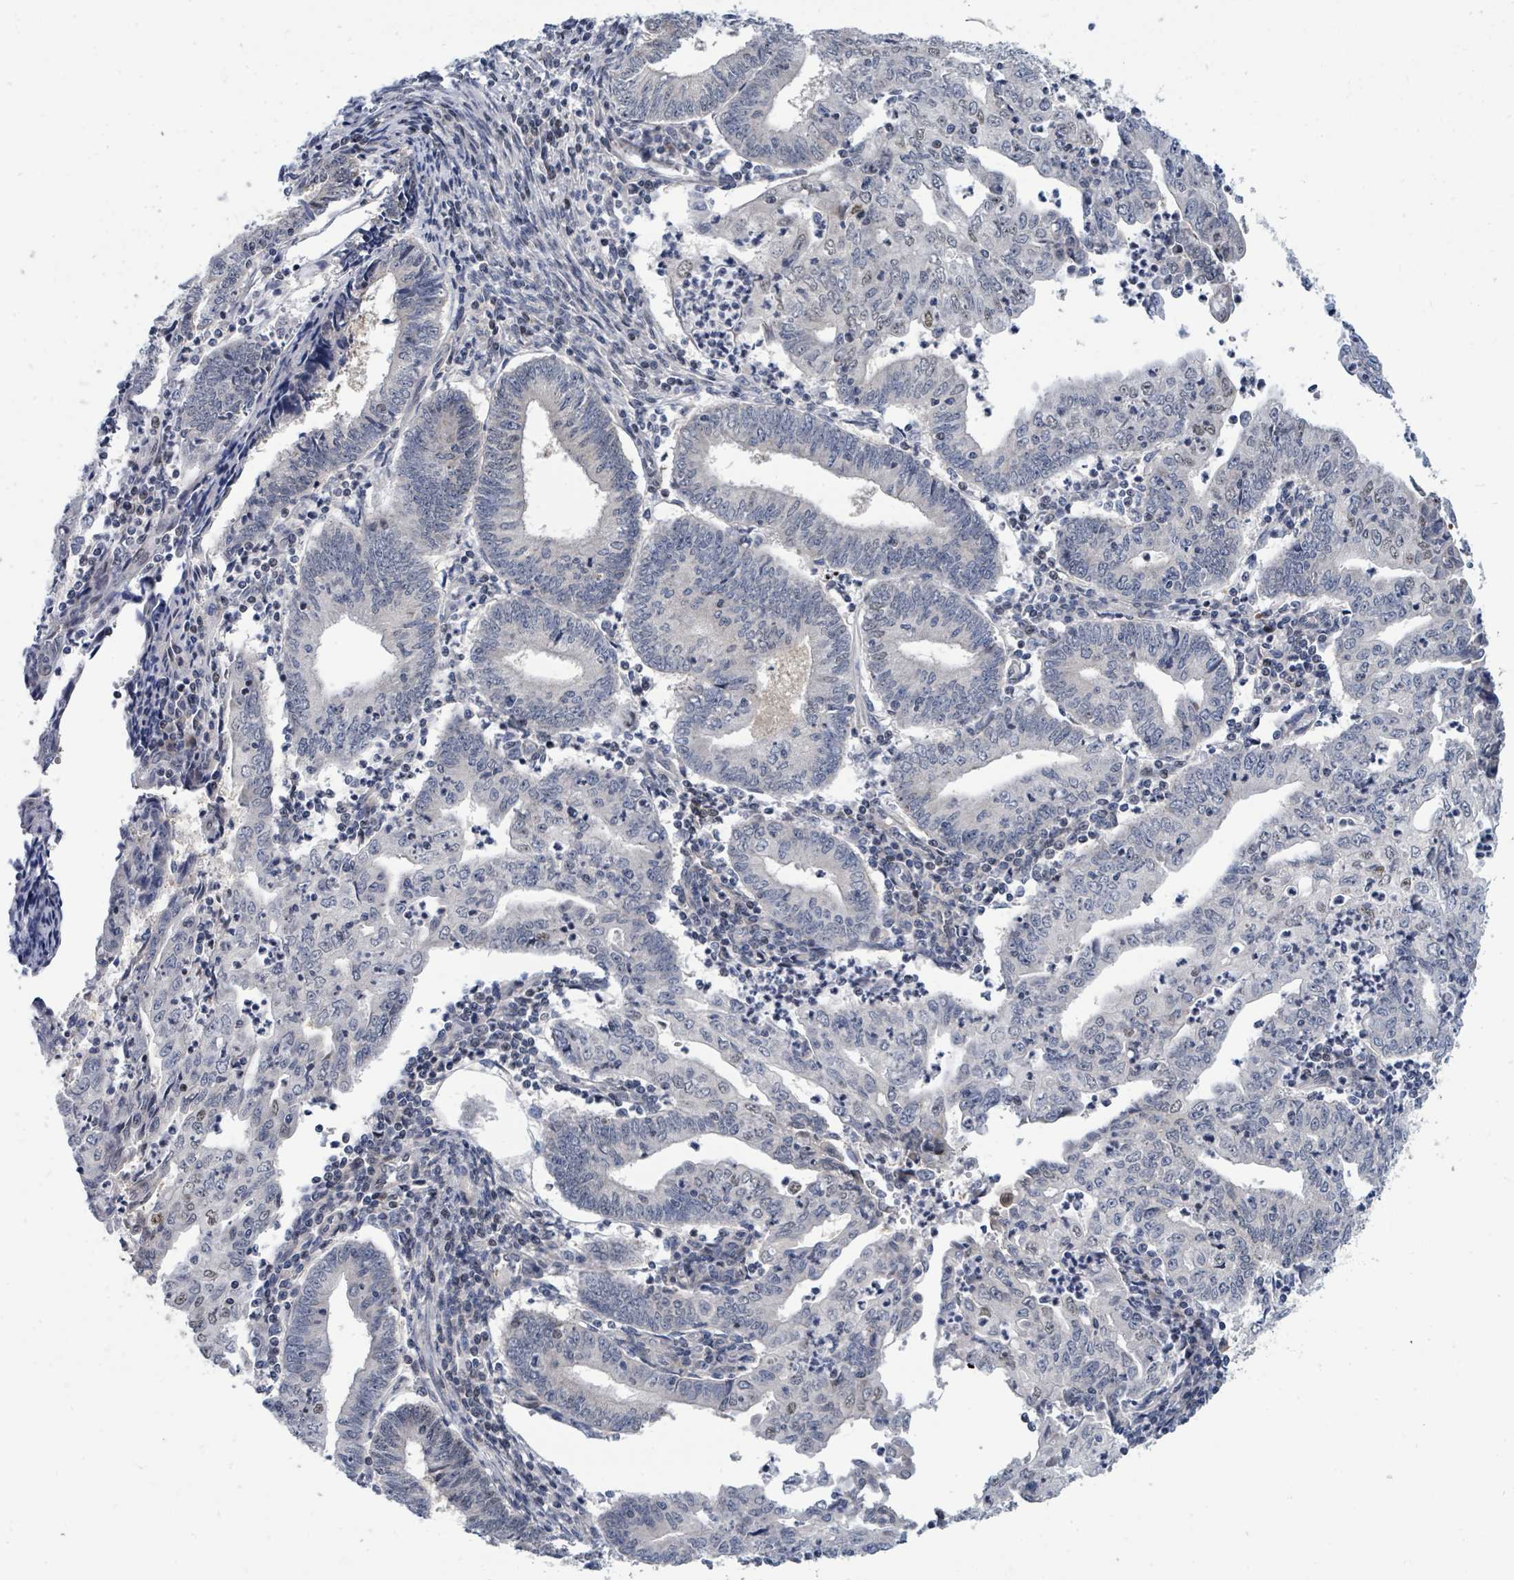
{"staining": {"intensity": "weak", "quantity": "<25%", "location": "nuclear"}, "tissue": "endometrial cancer", "cell_type": "Tumor cells", "image_type": "cancer", "snomed": [{"axis": "morphology", "description": "Adenocarcinoma, NOS"}, {"axis": "topography", "description": "Endometrium"}], "caption": "A high-resolution histopathology image shows immunohistochemistry staining of endometrial cancer, which shows no significant expression in tumor cells.", "gene": "SUMO4", "patient": {"sex": "female", "age": 60}}